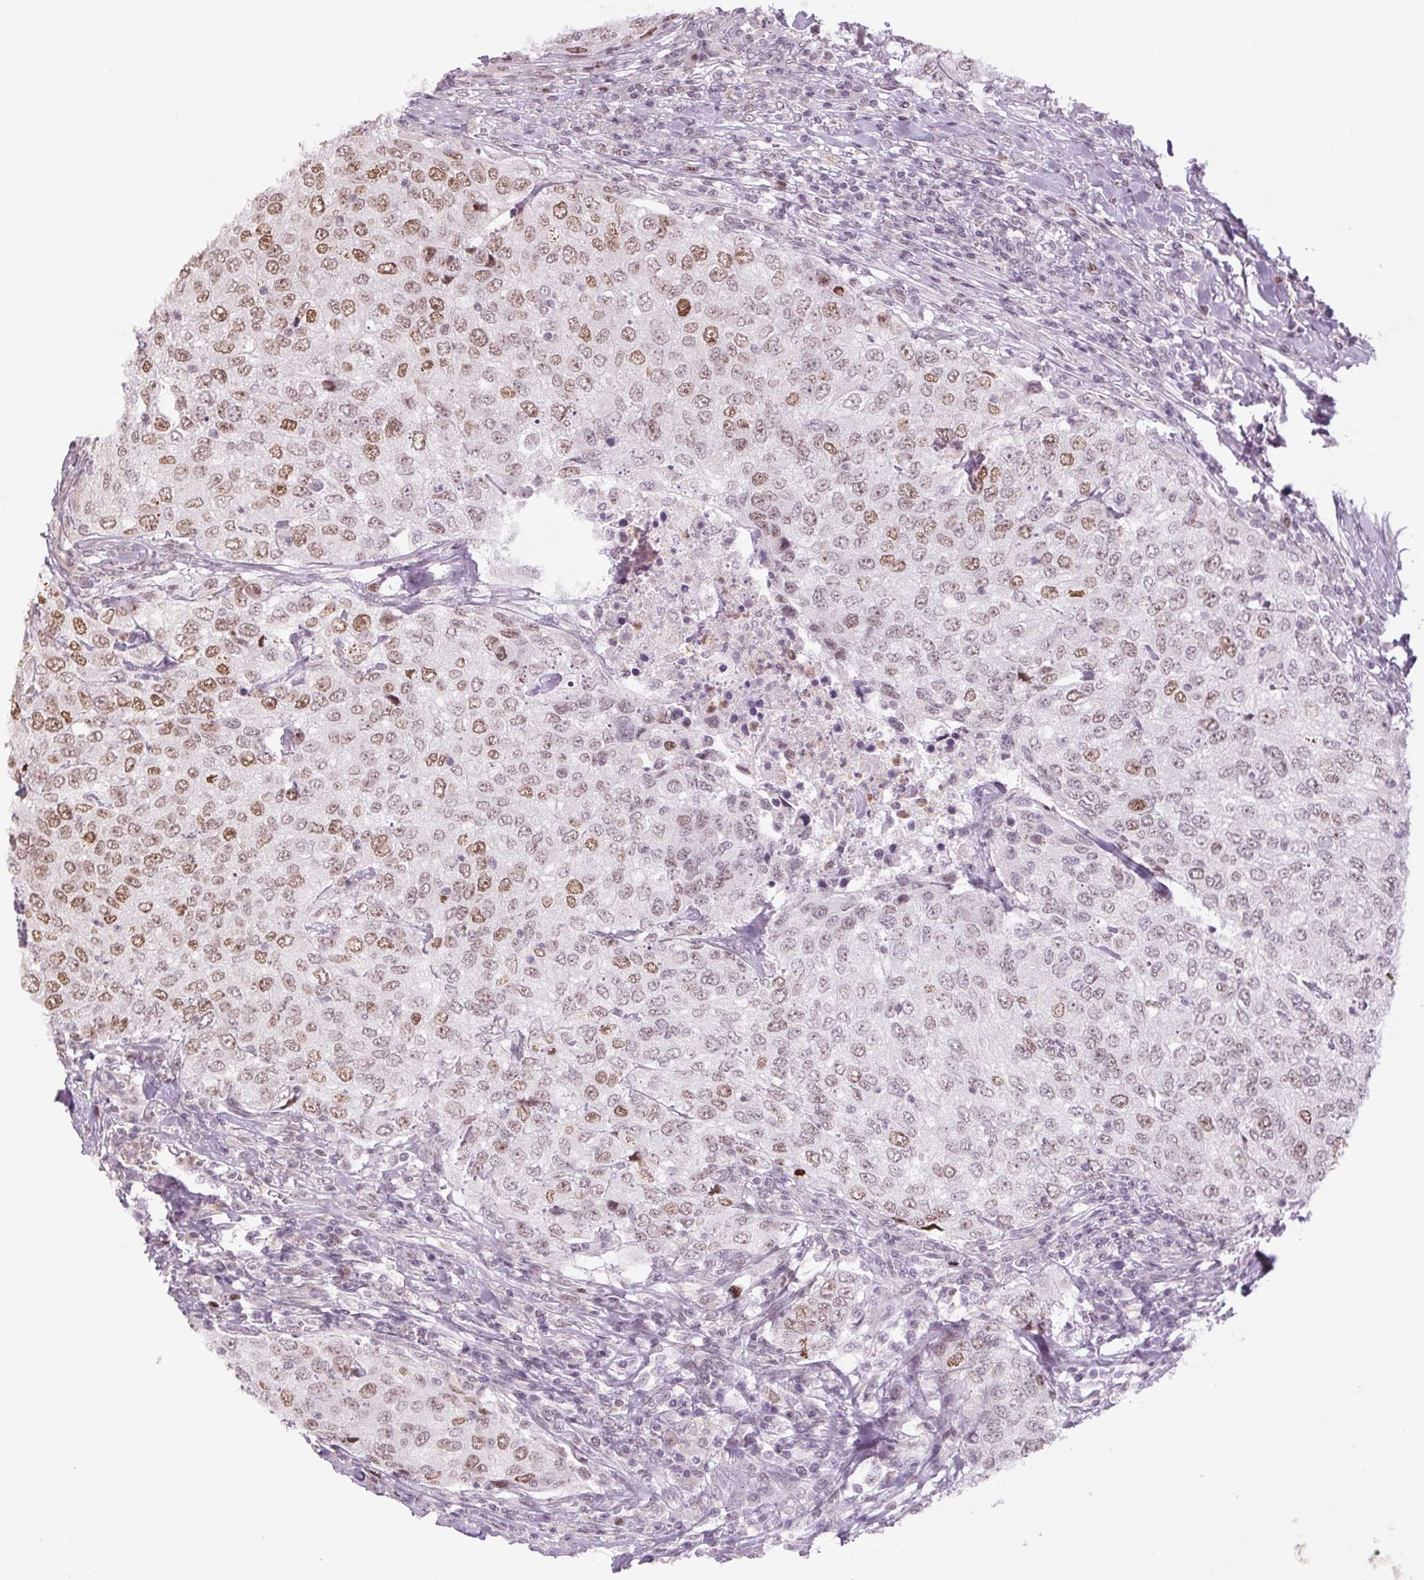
{"staining": {"intensity": "moderate", "quantity": "25%-75%", "location": "nuclear"}, "tissue": "urothelial cancer", "cell_type": "Tumor cells", "image_type": "cancer", "snomed": [{"axis": "morphology", "description": "Urothelial carcinoma, High grade"}, {"axis": "topography", "description": "Urinary bladder"}], "caption": "Immunohistochemistry (DAB (3,3'-diaminobenzidine)) staining of high-grade urothelial carcinoma demonstrates moderate nuclear protein positivity in approximately 25%-75% of tumor cells. The staining was performed using DAB to visualize the protein expression in brown, while the nuclei were stained in blue with hematoxylin (Magnification: 20x).", "gene": "SMIM6", "patient": {"sex": "female", "age": 78}}